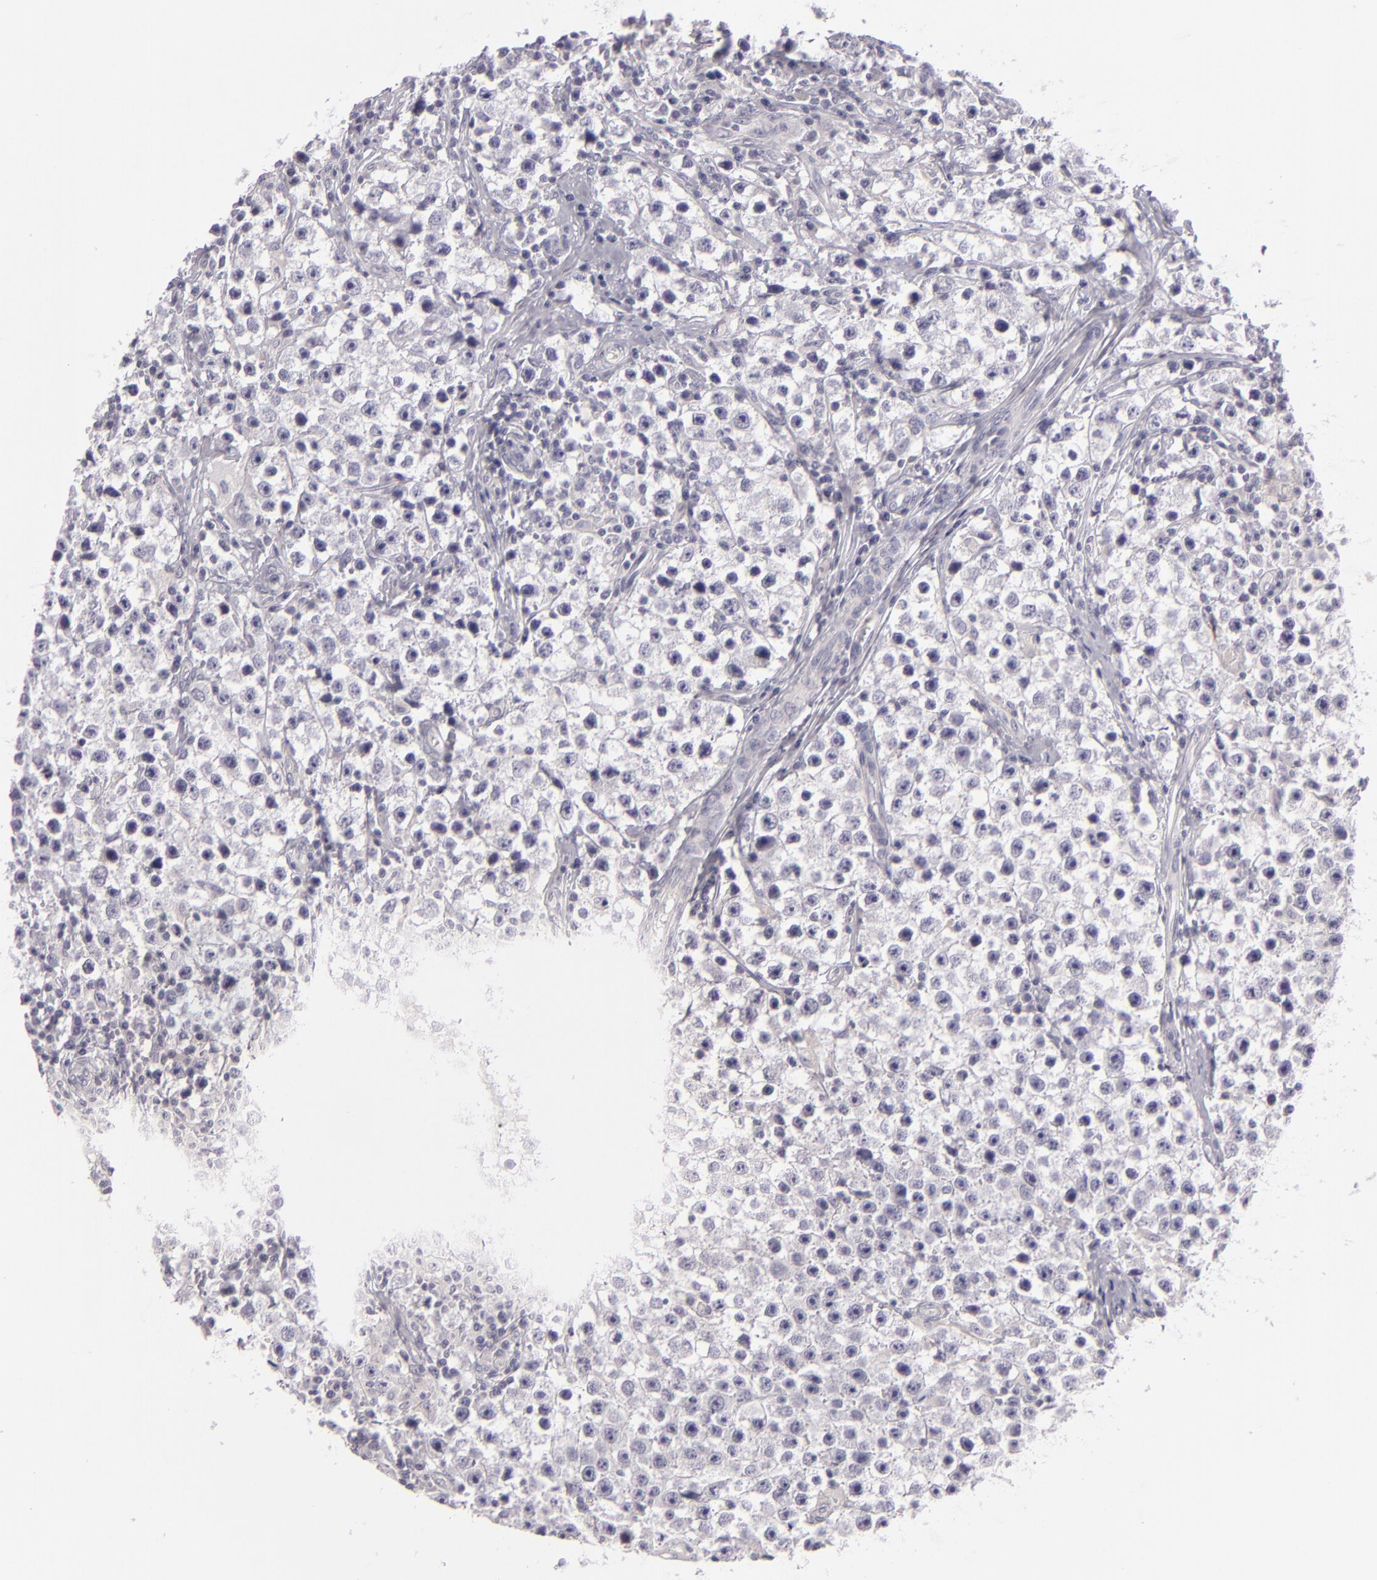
{"staining": {"intensity": "negative", "quantity": "none", "location": "none"}, "tissue": "testis cancer", "cell_type": "Tumor cells", "image_type": "cancer", "snomed": [{"axis": "morphology", "description": "Seminoma, NOS"}, {"axis": "topography", "description": "Testis"}], "caption": "Protein analysis of testis cancer (seminoma) shows no significant staining in tumor cells. The staining was performed using DAB to visualize the protein expression in brown, while the nuclei were stained in blue with hematoxylin (Magnification: 20x).", "gene": "EGFL6", "patient": {"sex": "male", "age": 35}}